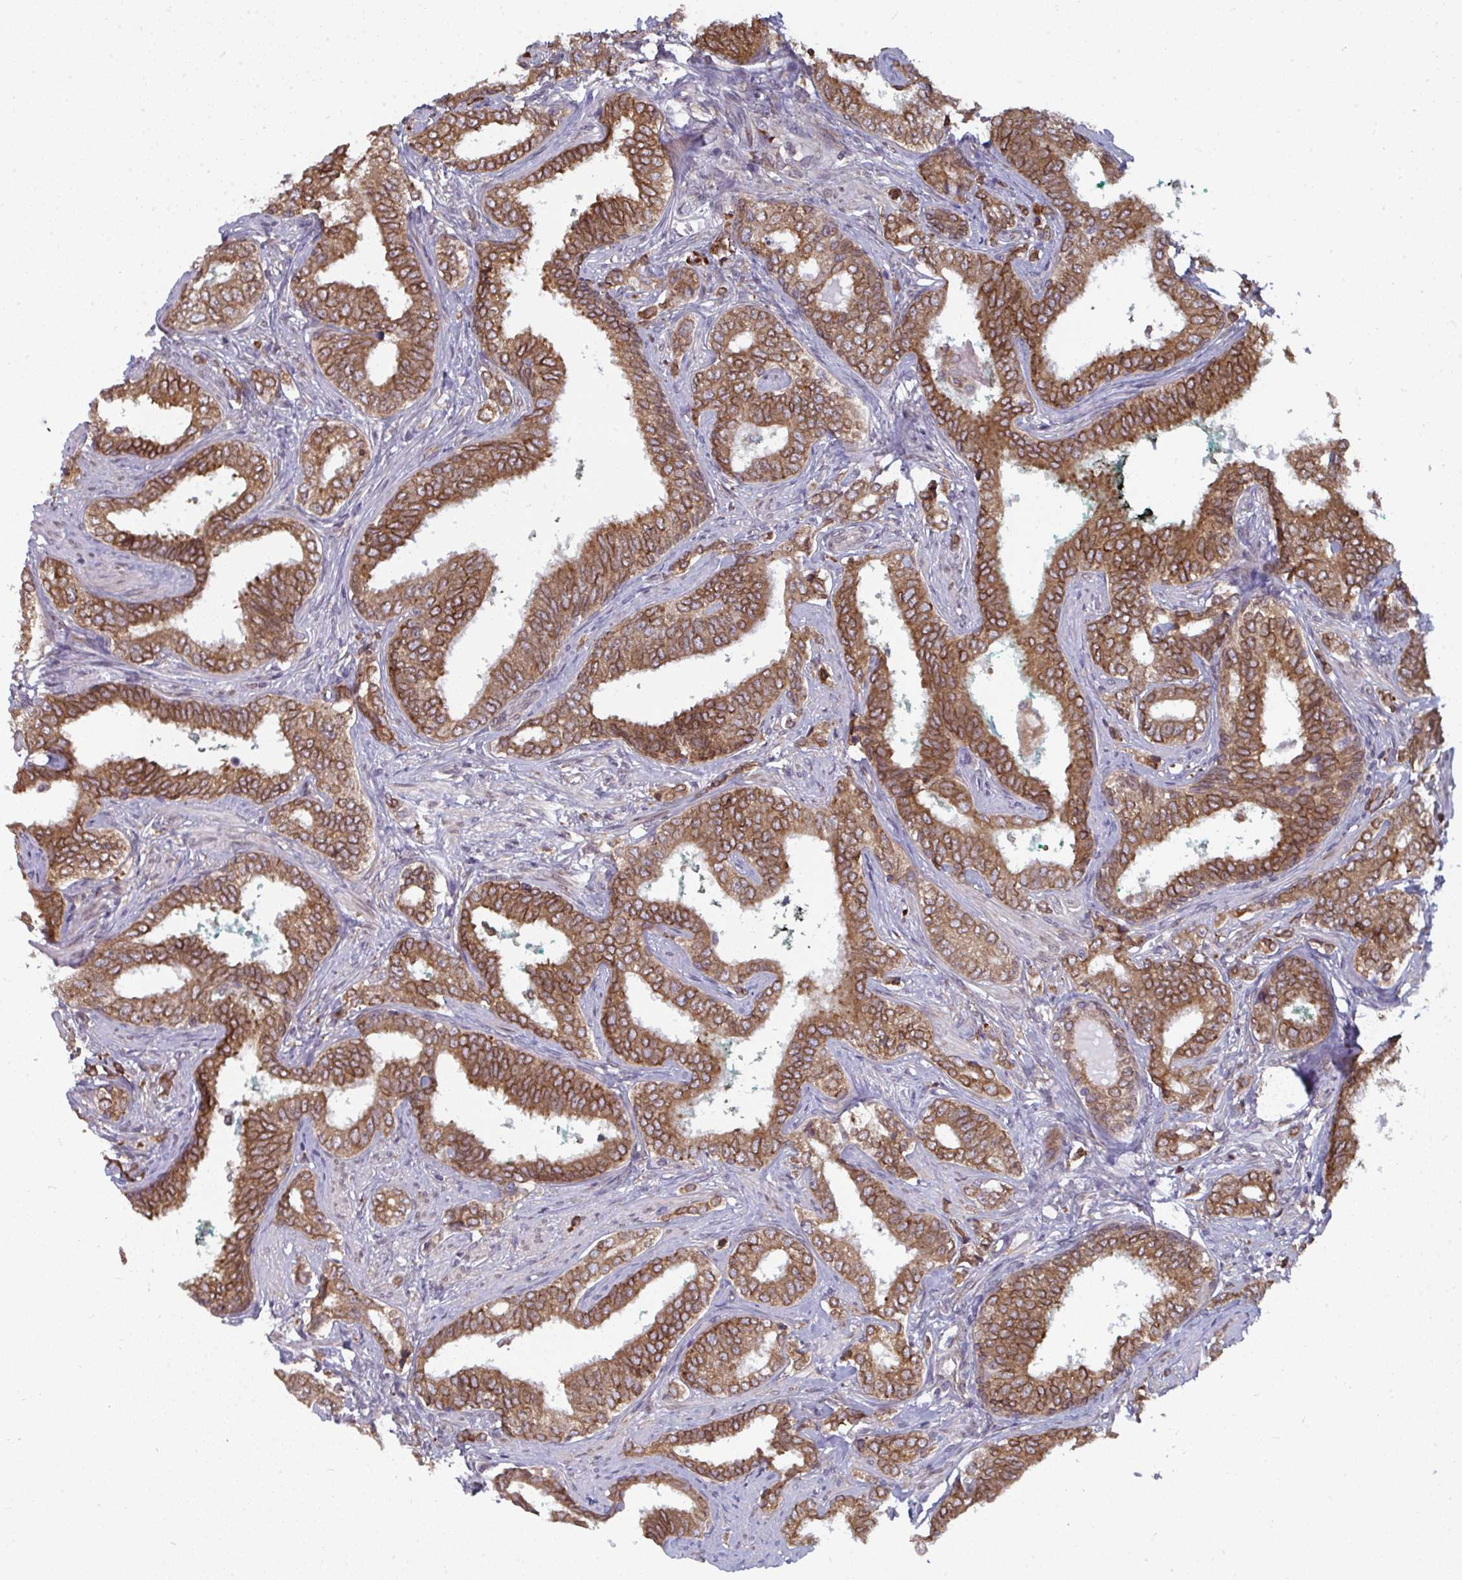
{"staining": {"intensity": "moderate", "quantity": ">75%", "location": "cytoplasmic/membranous"}, "tissue": "prostate cancer", "cell_type": "Tumor cells", "image_type": "cancer", "snomed": [{"axis": "morphology", "description": "Adenocarcinoma, High grade"}, {"axis": "topography", "description": "Prostate"}], "caption": "Human high-grade adenocarcinoma (prostate) stained for a protein (brown) reveals moderate cytoplasmic/membranous positive expression in approximately >75% of tumor cells.", "gene": "LYSMD4", "patient": {"sex": "male", "age": 72}}